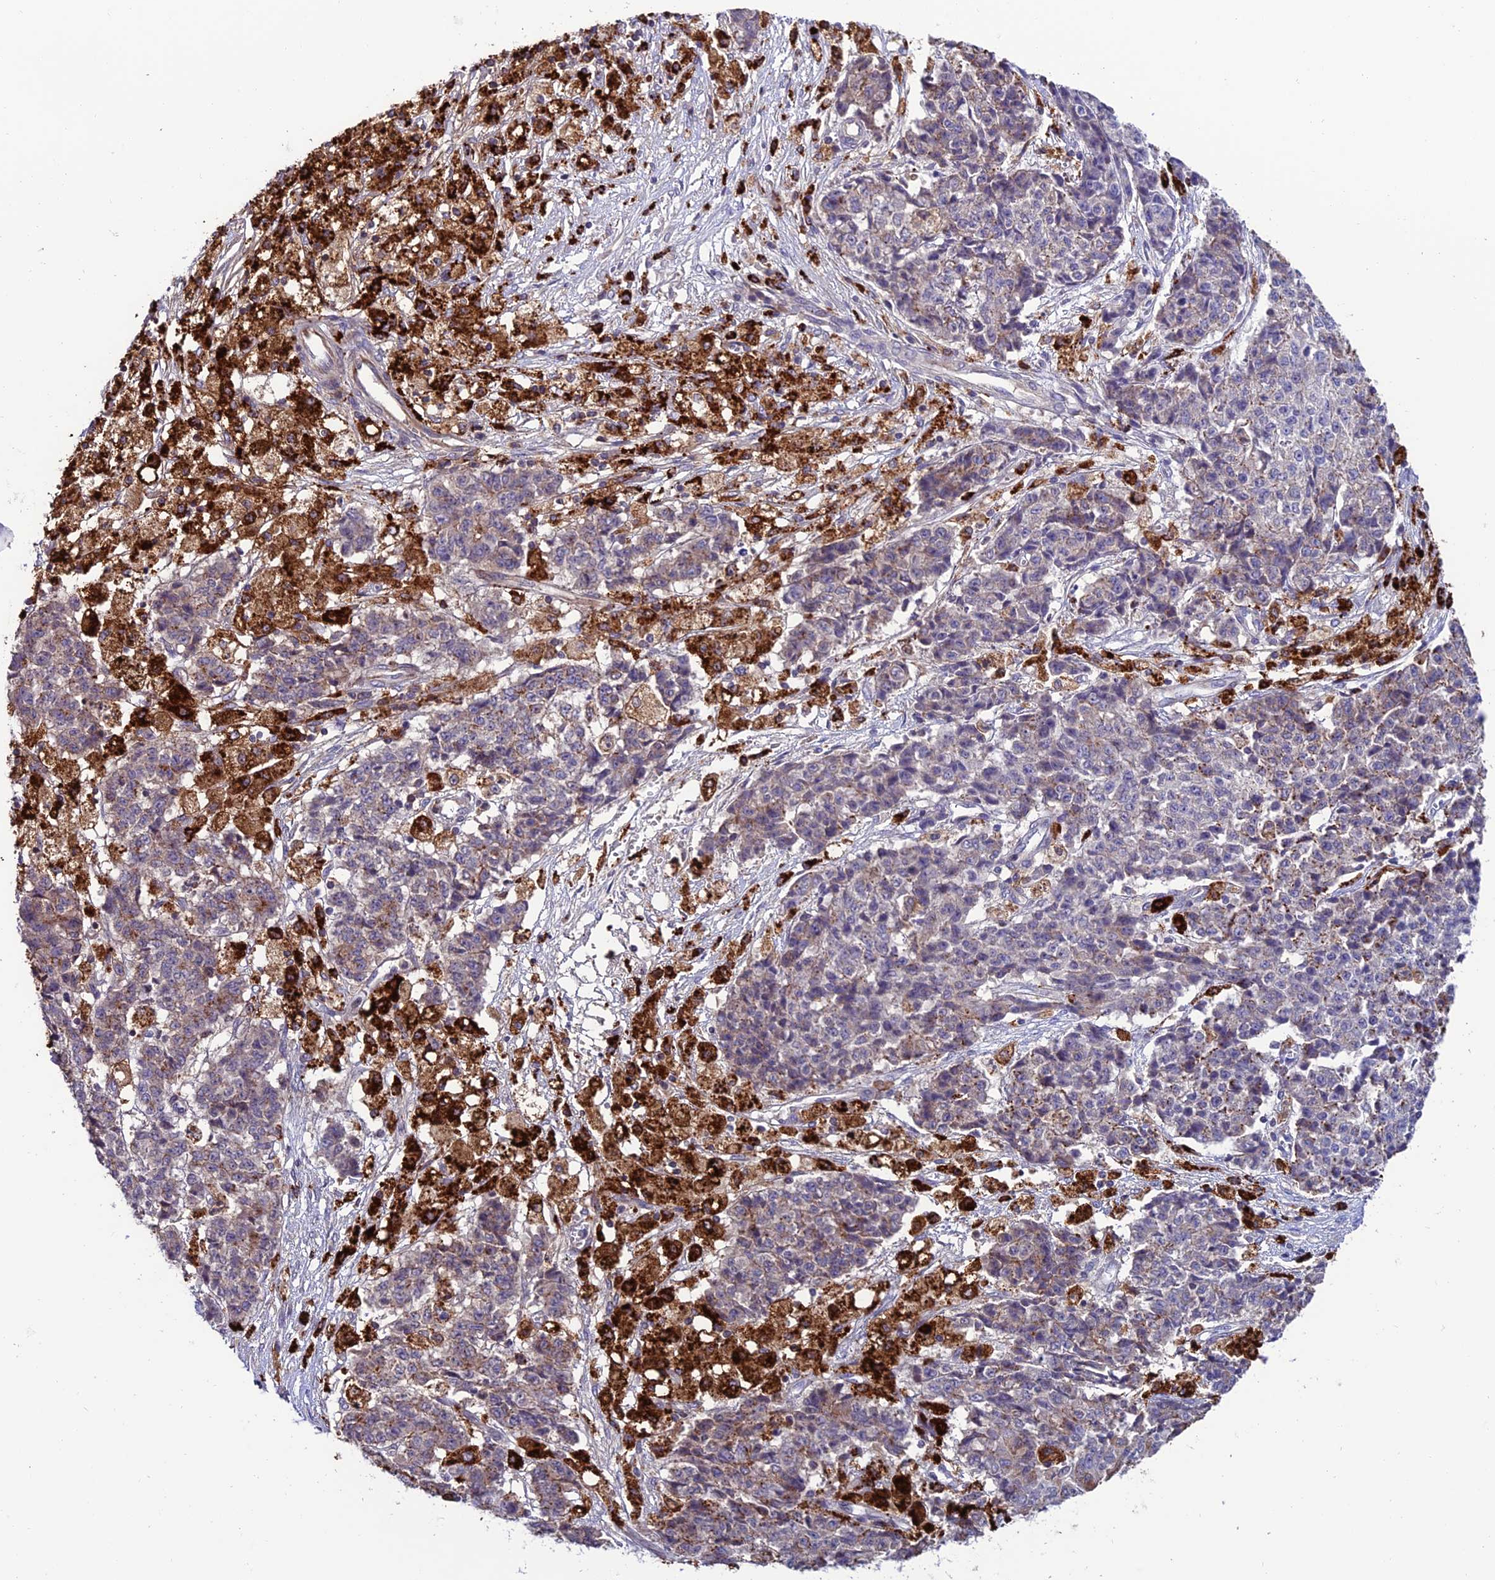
{"staining": {"intensity": "weak", "quantity": "<25%", "location": "cytoplasmic/membranous"}, "tissue": "ovarian cancer", "cell_type": "Tumor cells", "image_type": "cancer", "snomed": [{"axis": "morphology", "description": "Carcinoma, endometroid"}, {"axis": "topography", "description": "Ovary"}], "caption": "This is a histopathology image of immunohistochemistry staining of ovarian cancer (endometroid carcinoma), which shows no expression in tumor cells.", "gene": "ARHGEF18", "patient": {"sex": "female", "age": 42}}